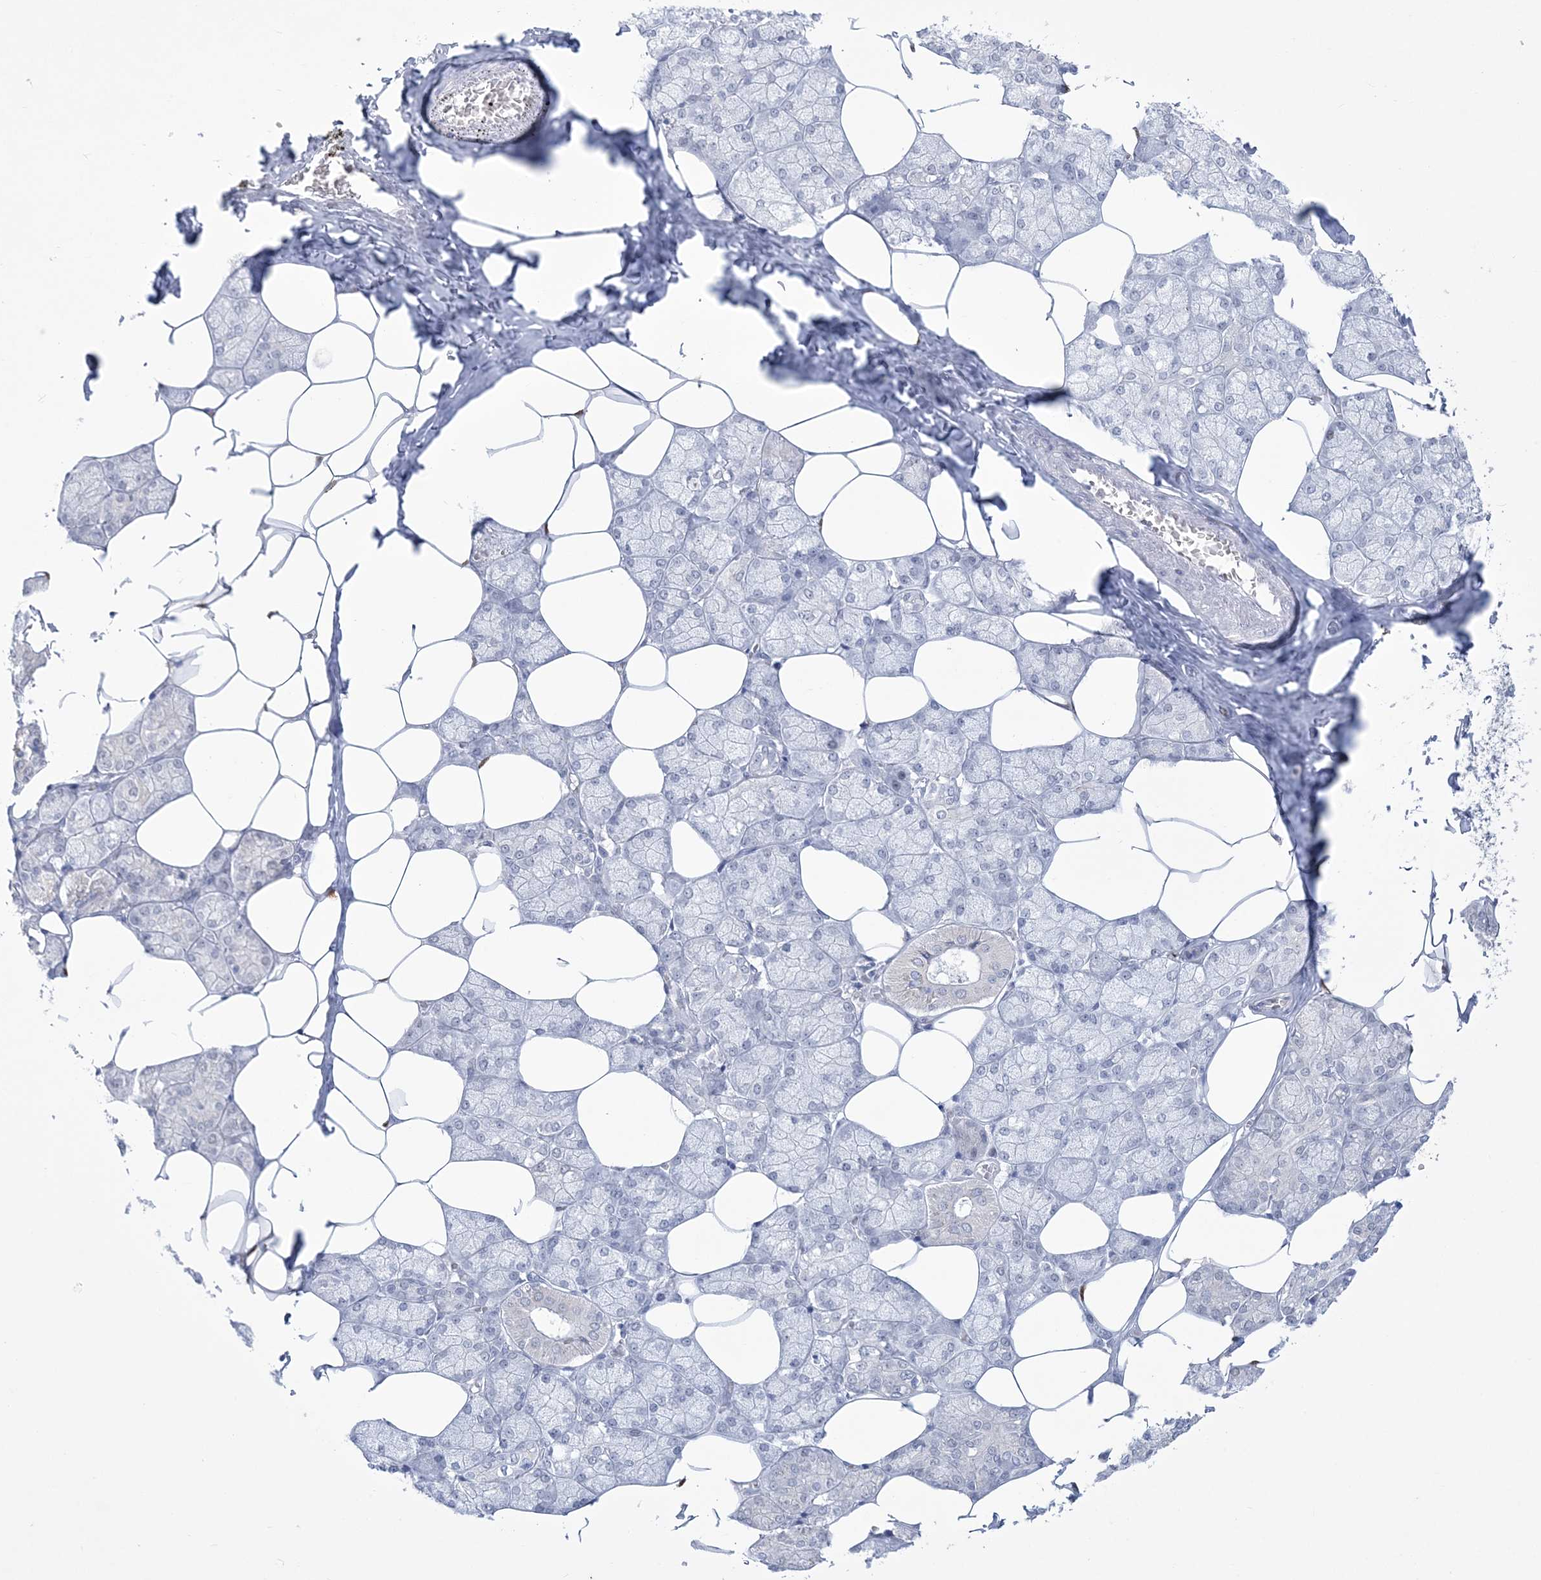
{"staining": {"intensity": "negative", "quantity": "none", "location": "none"}, "tissue": "salivary gland", "cell_type": "Glandular cells", "image_type": "normal", "snomed": [{"axis": "morphology", "description": "Normal tissue, NOS"}, {"axis": "topography", "description": "Salivary gland"}], "caption": "IHC histopathology image of benign salivary gland stained for a protein (brown), which shows no positivity in glandular cells.", "gene": "WDR27", "patient": {"sex": "male", "age": 62}}